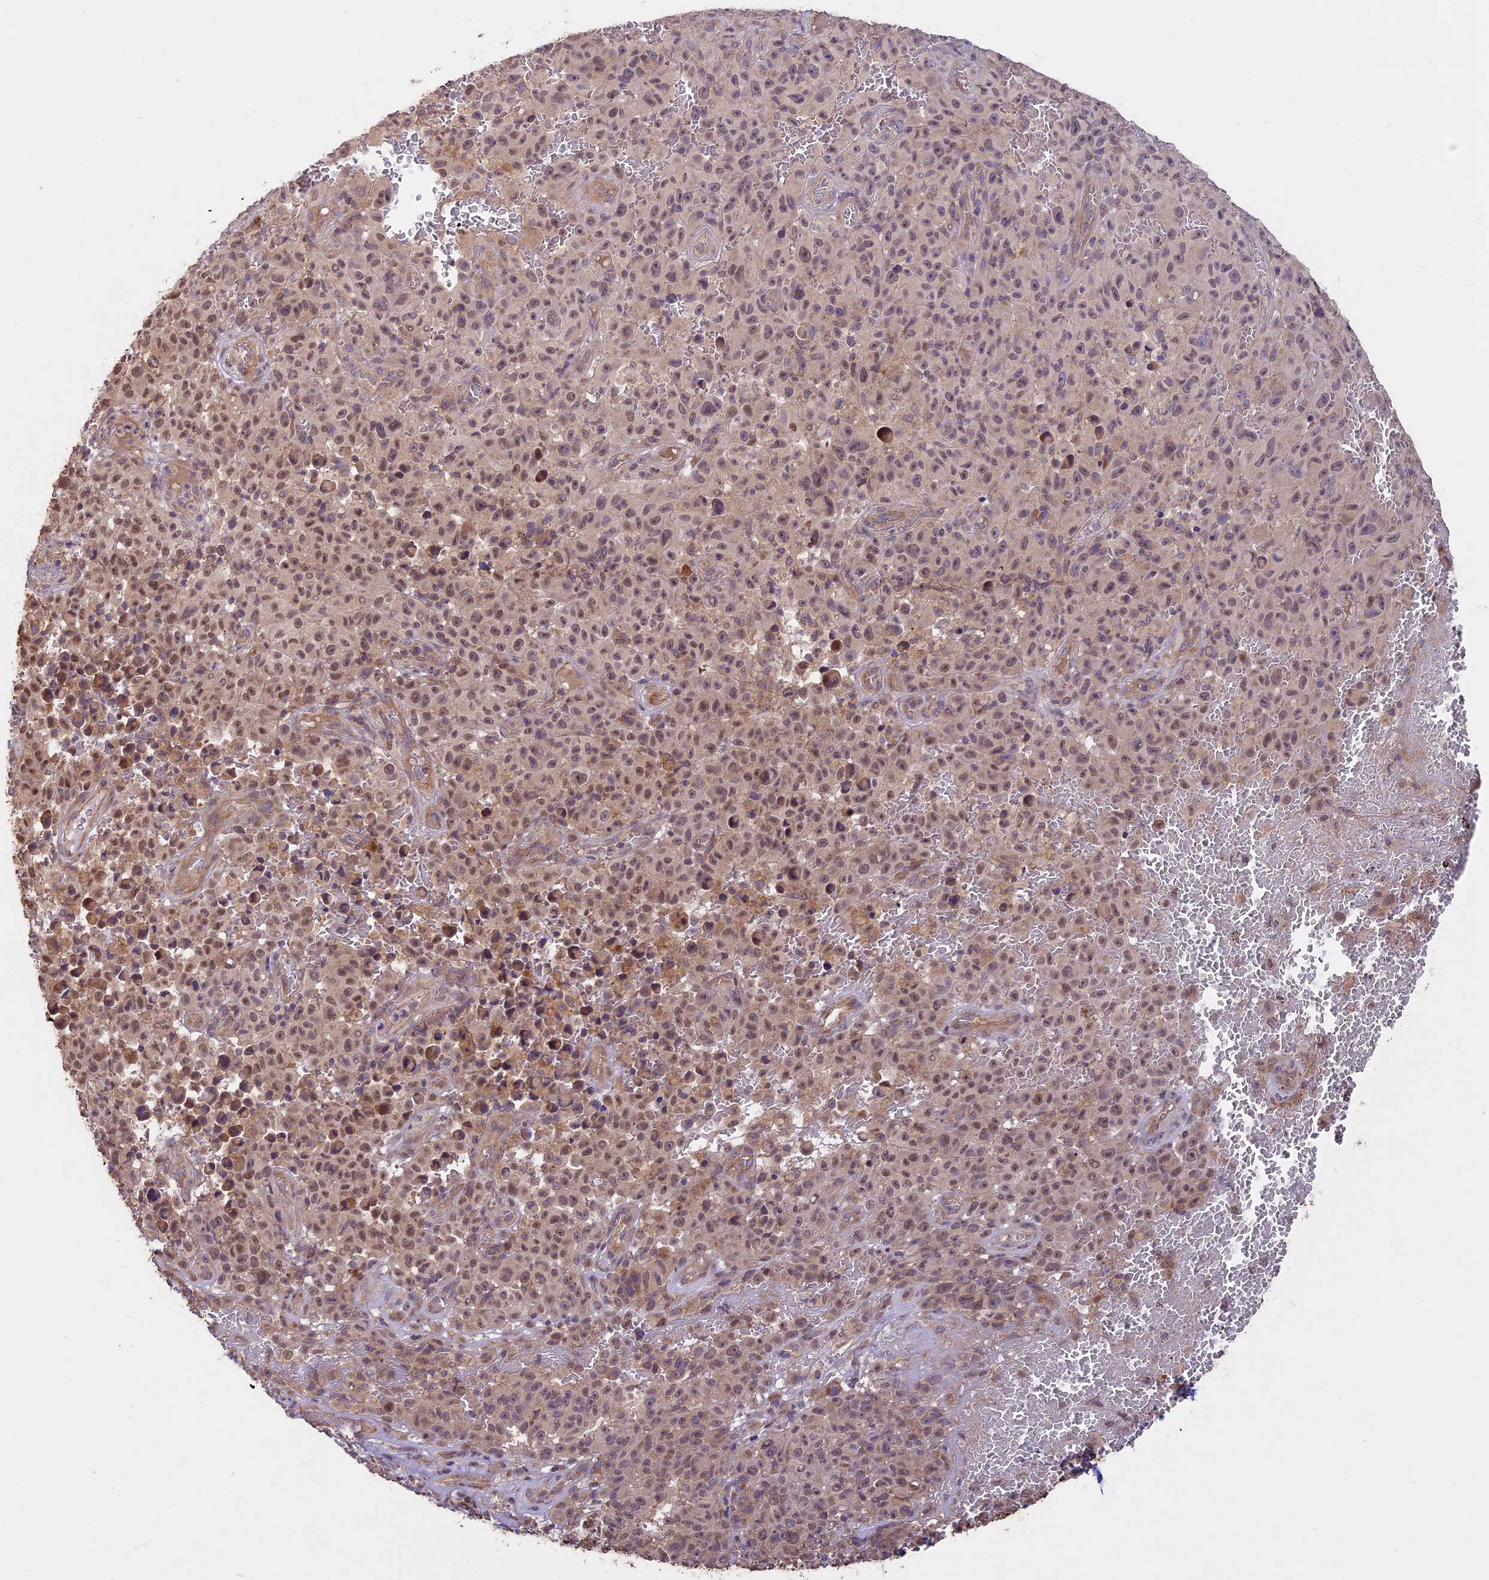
{"staining": {"intensity": "weak", "quantity": "<25%", "location": "cytoplasmic/membranous"}, "tissue": "melanoma", "cell_type": "Tumor cells", "image_type": "cancer", "snomed": [{"axis": "morphology", "description": "Malignant melanoma, NOS"}, {"axis": "topography", "description": "Skin"}], "caption": "Malignant melanoma was stained to show a protein in brown. There is no significant expression in tumor cells.", "gene": "BCAS4", "patient": {"sex": "female", "age": 82}}